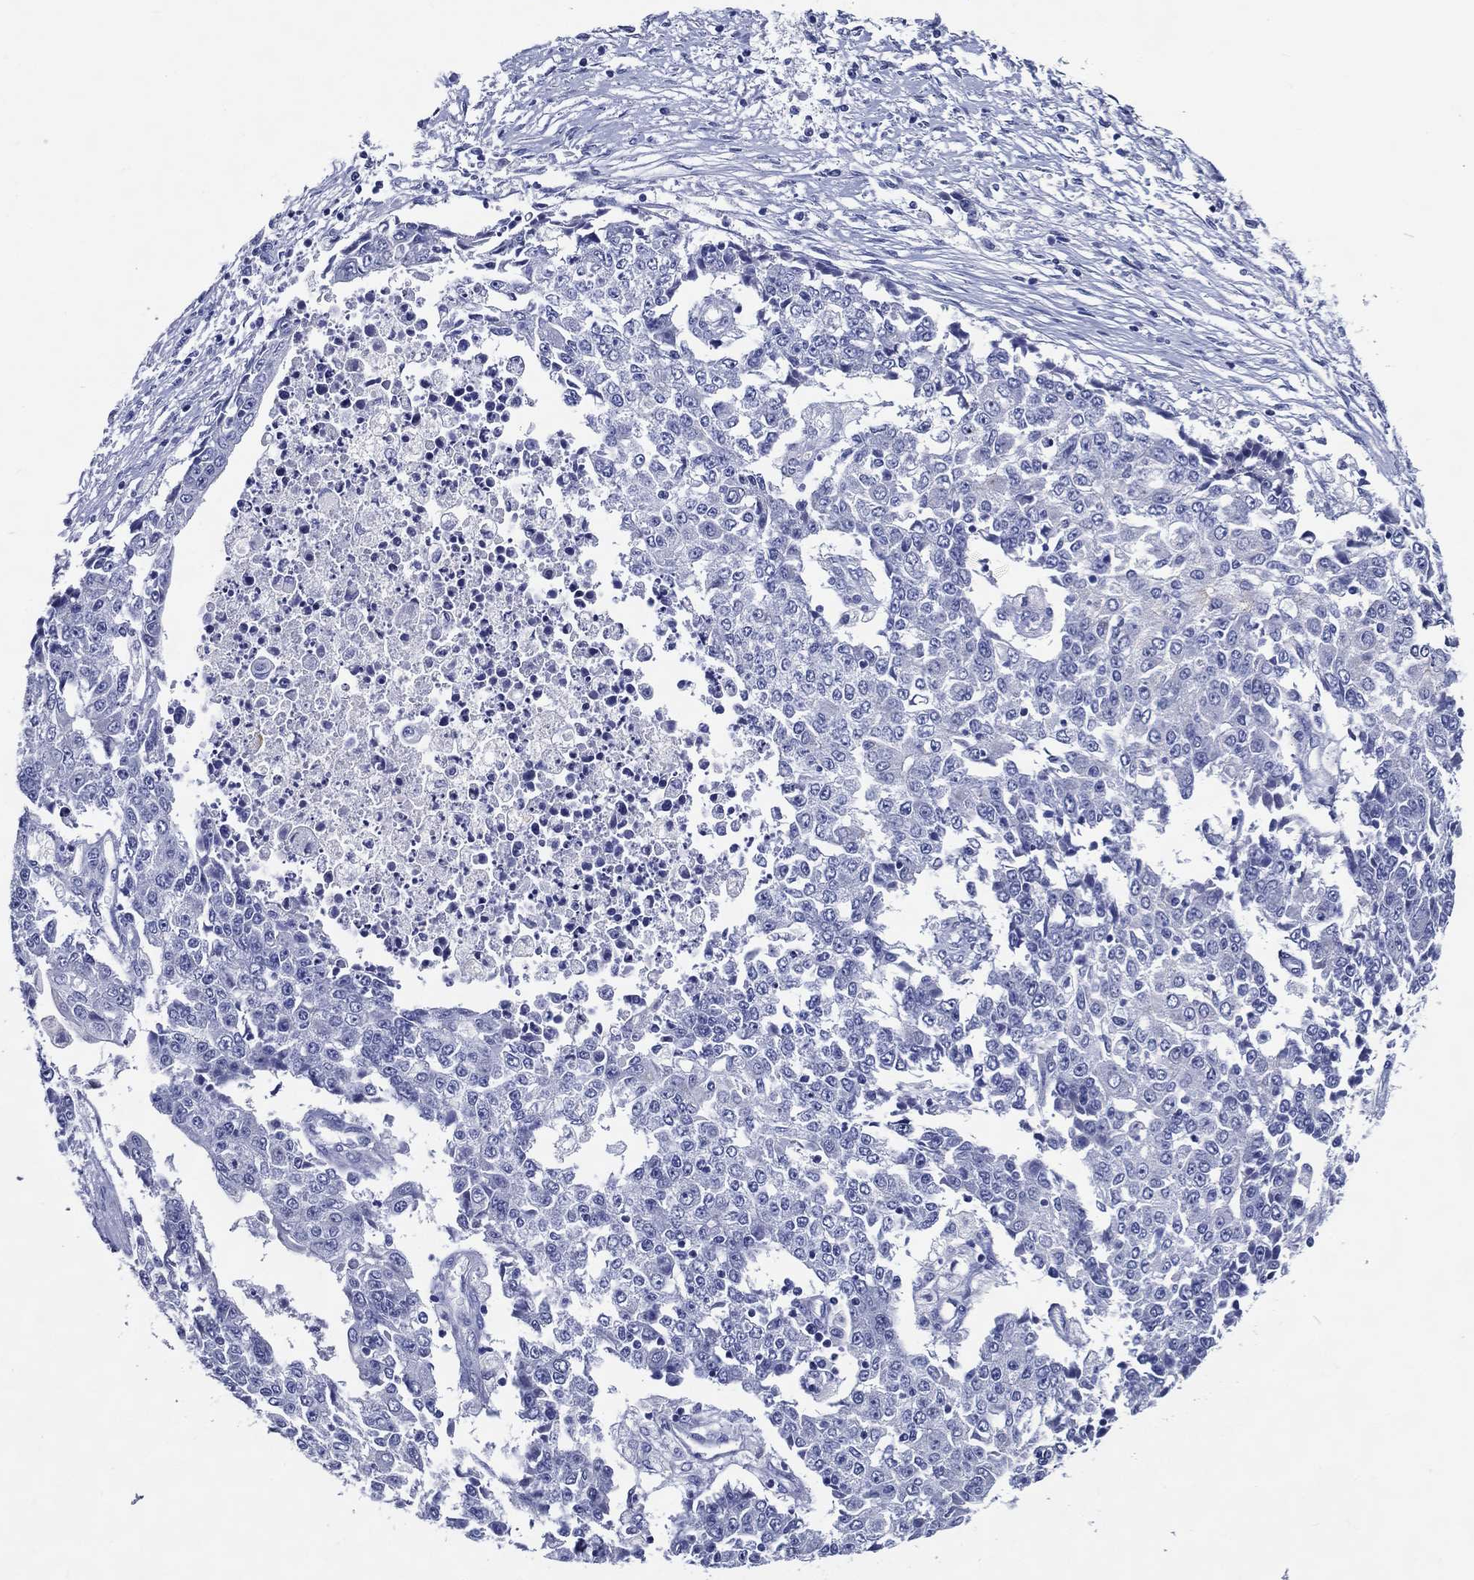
{"staining": {"intensity": "negative", "quantity": "none", "location": "none"}, "tissue": "ovarian cancer", "cell_type": "Tumor cells", "image_type": "cancer", "snomed": [{"axis": "morphology", "description": "Carcinoma, endometroid"}, {"axis": "topography", "description": "Ovary"}], "caption": "This micrograph is of ovarian endometroid carcinoma stained with IHC to label a protein in brown with the nuclei are counter-stained blue. There is no expression in tumor cells. The staining is performed using DAB brown chromogen with nuclei counter-stained in using hematoxylin.", "gene": "ACE2", "patient": {"sex": "female", "age": 42}}